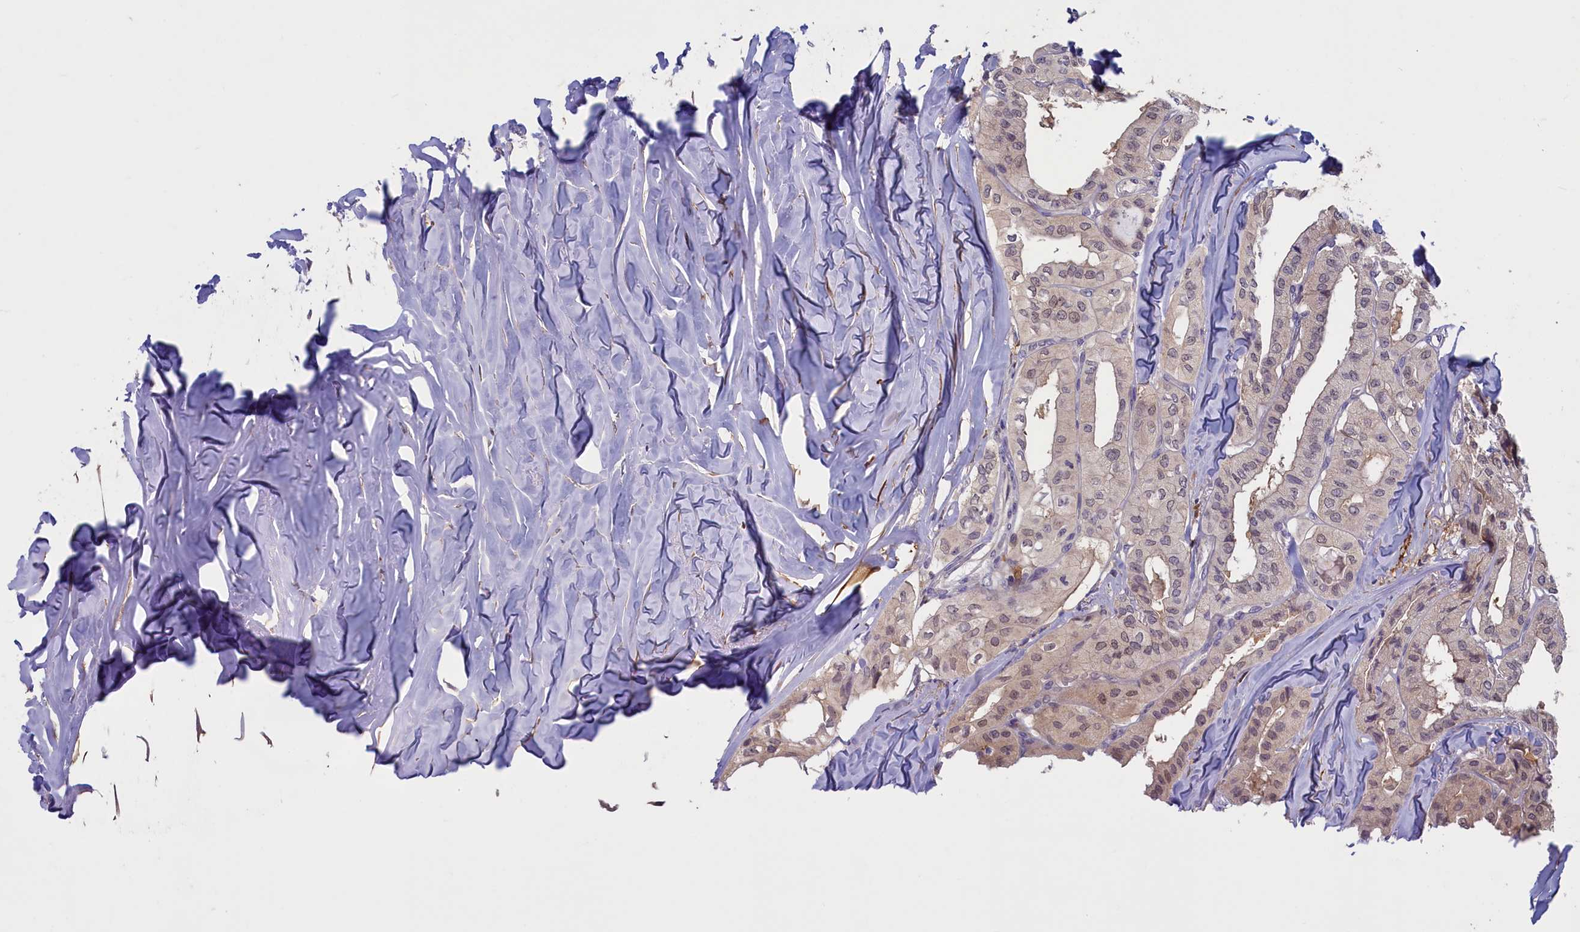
{"staining": {"intensity": "weak", "quantity": "25%-75%", "location": "nuclear"}, "tissue": "thyroid cancer", "cell_type": "Tumor cells", "image_type": "cancer", "snomed": [{"axis": "morphology", "description": "Papillary adenocarcinoma, NOS"}, {"axis": "topography", "description": "Thyroid gland"}], "caption": "Immunohistochemistry photomicrograph of papillary adenocarcinoma (thyroid) stained for a protein (brown), which shows low levels of weak nuclear staining in about 25%-75% of tumor cells.", "gene": "UCHL3", "patient": {"sex": "female", "age": 59}}